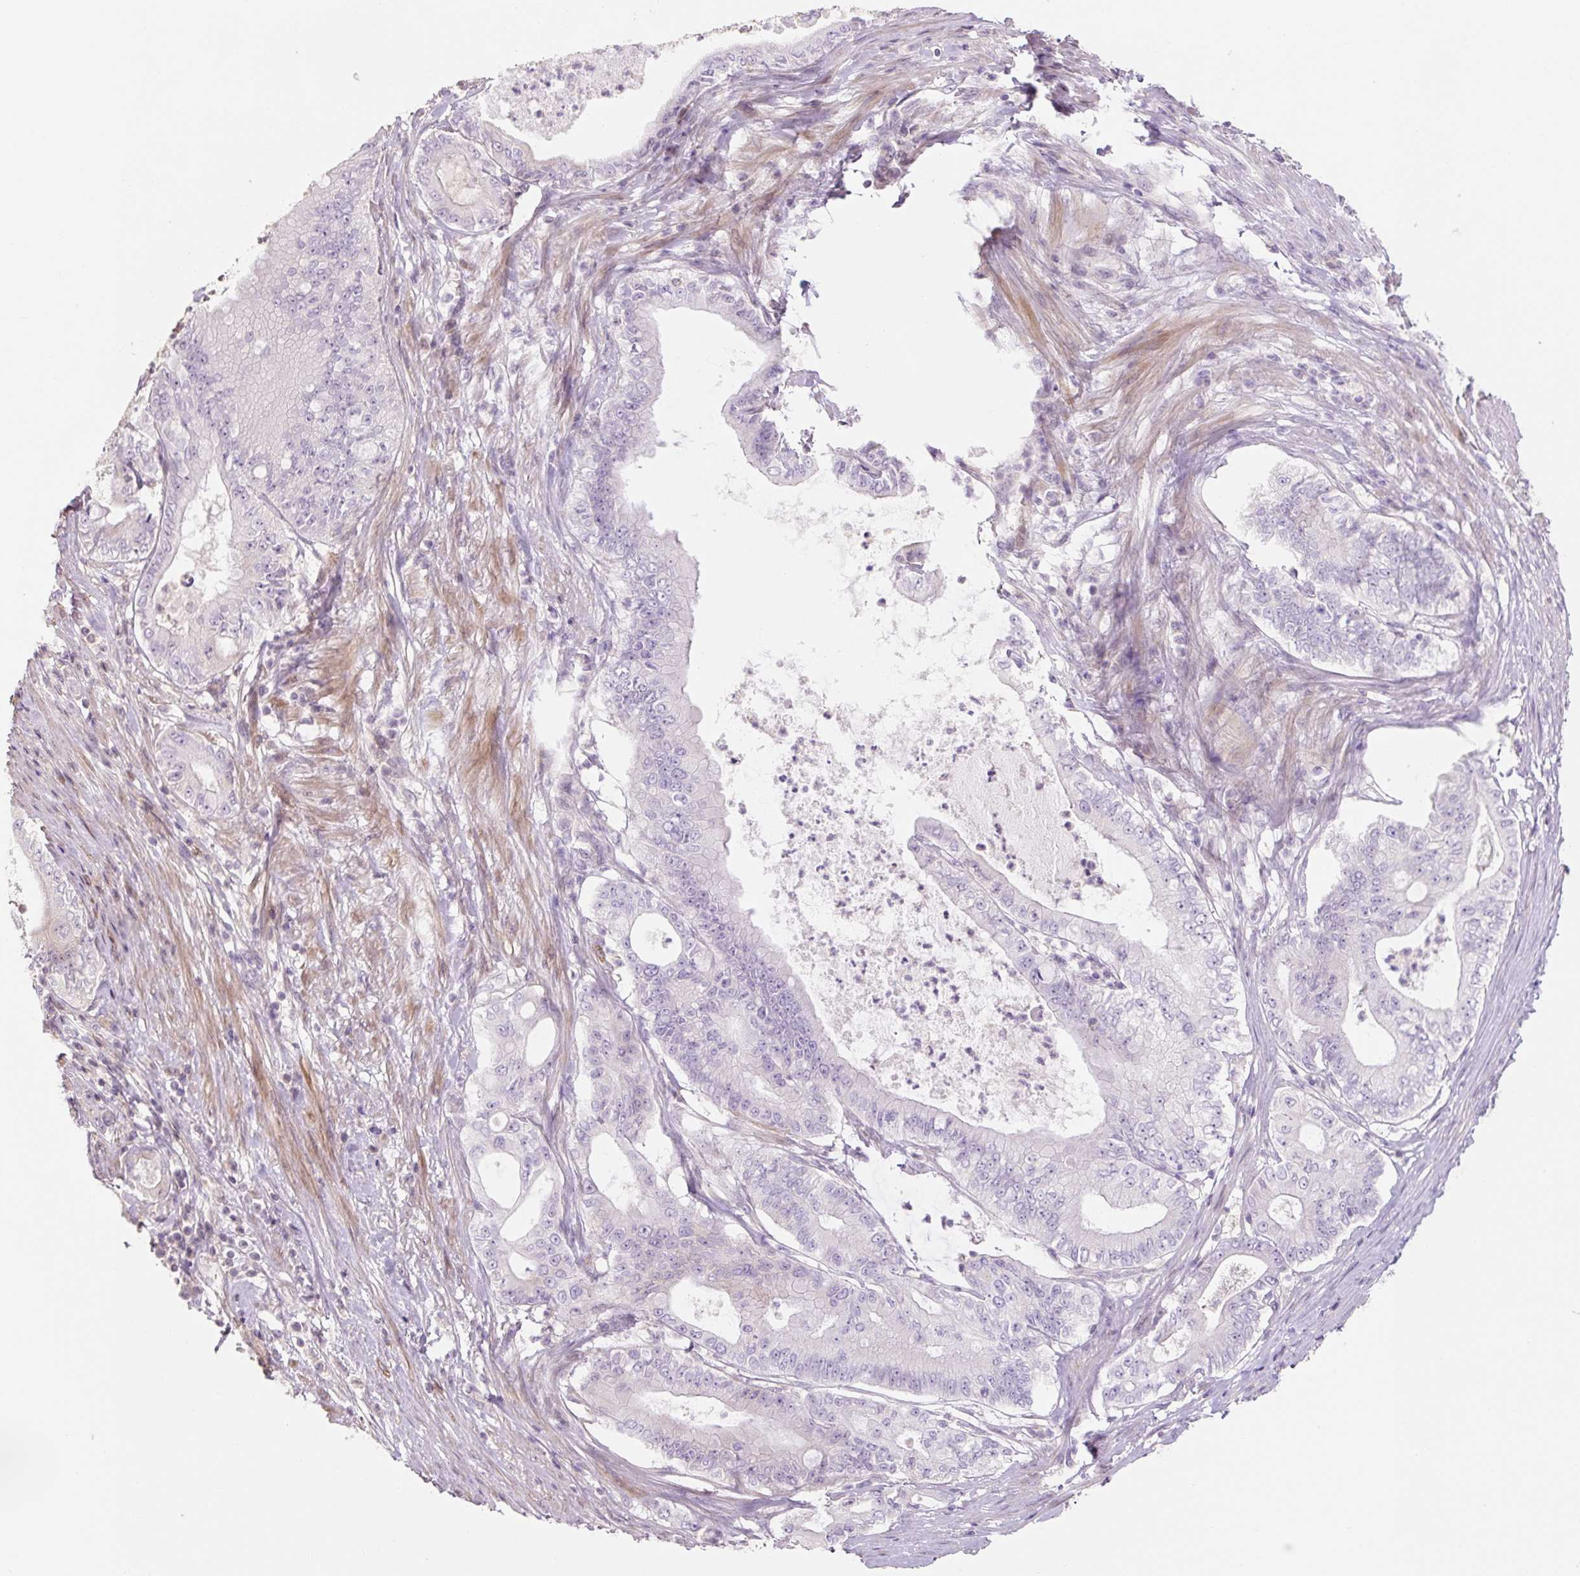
{"staining": {"intensity": "negative", "quantity": "none", "location": "none"}, "tissue": "pancreatic cancer", "cell_type": "Tumor cells", "image_type": "cancer", "snomed": [{"axis": "morphology", "description": "Adenocarcinoma, NOS"}, {"axis": "topography", "description": "Pancreas"}], "caption": "IHC histopathology image of neoplastic tissue: human pancreatic cancer (adenocarcinoma) stained with DAB (3,3'-diaminobenzidine) exhibits no significant protein expression in tumor cells. The staining was performed using DAB to visualize the protein expression in brown, while the nuclei were stained in blue with hematoxylin (Magnification: 20x).", "gene": "ZNF552", "patient": {"sex": "male", "age": 71}}